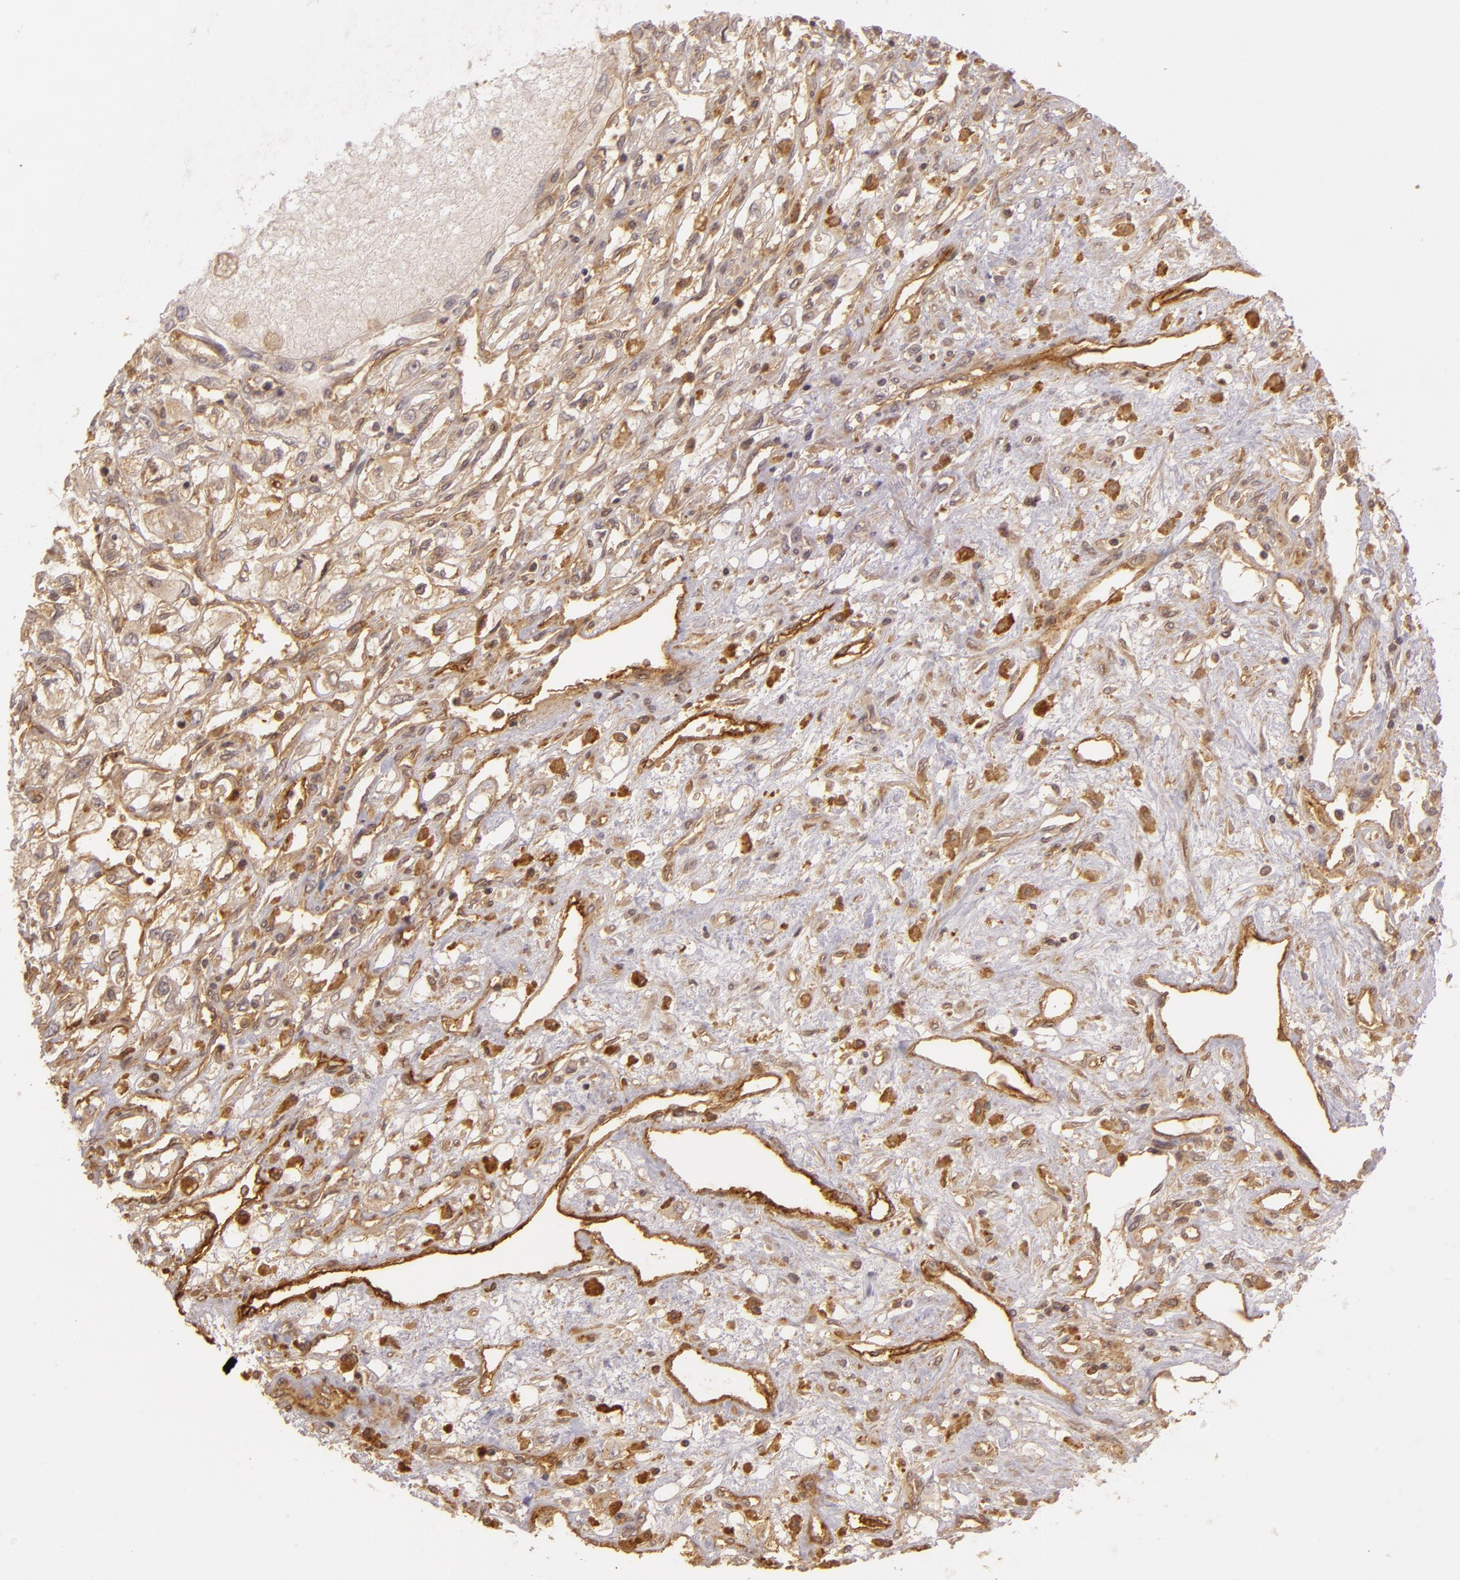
{"staining": {"intensity": "weak", "quantity": ">75%", "location": "cytoplasmic/membranous"}, "tissue": "renal cancer", "cell_type": "Tumor cells", "image_type": "cancer", "snomed": [{"axis": "morphology", "description": "Adenocarcinoma, NOS"}, {"axis": "topography", "description": "Kidney"}], "caption": "Approximately >75% of tumor cells in renal cancer (adenocarcinoma) exhibit weak cytoplasmic/membranous protein expression as visualized by brown immunohistochemical staining.", "gene": "CD59", "patient": {"sex": "male", "age": 57}}